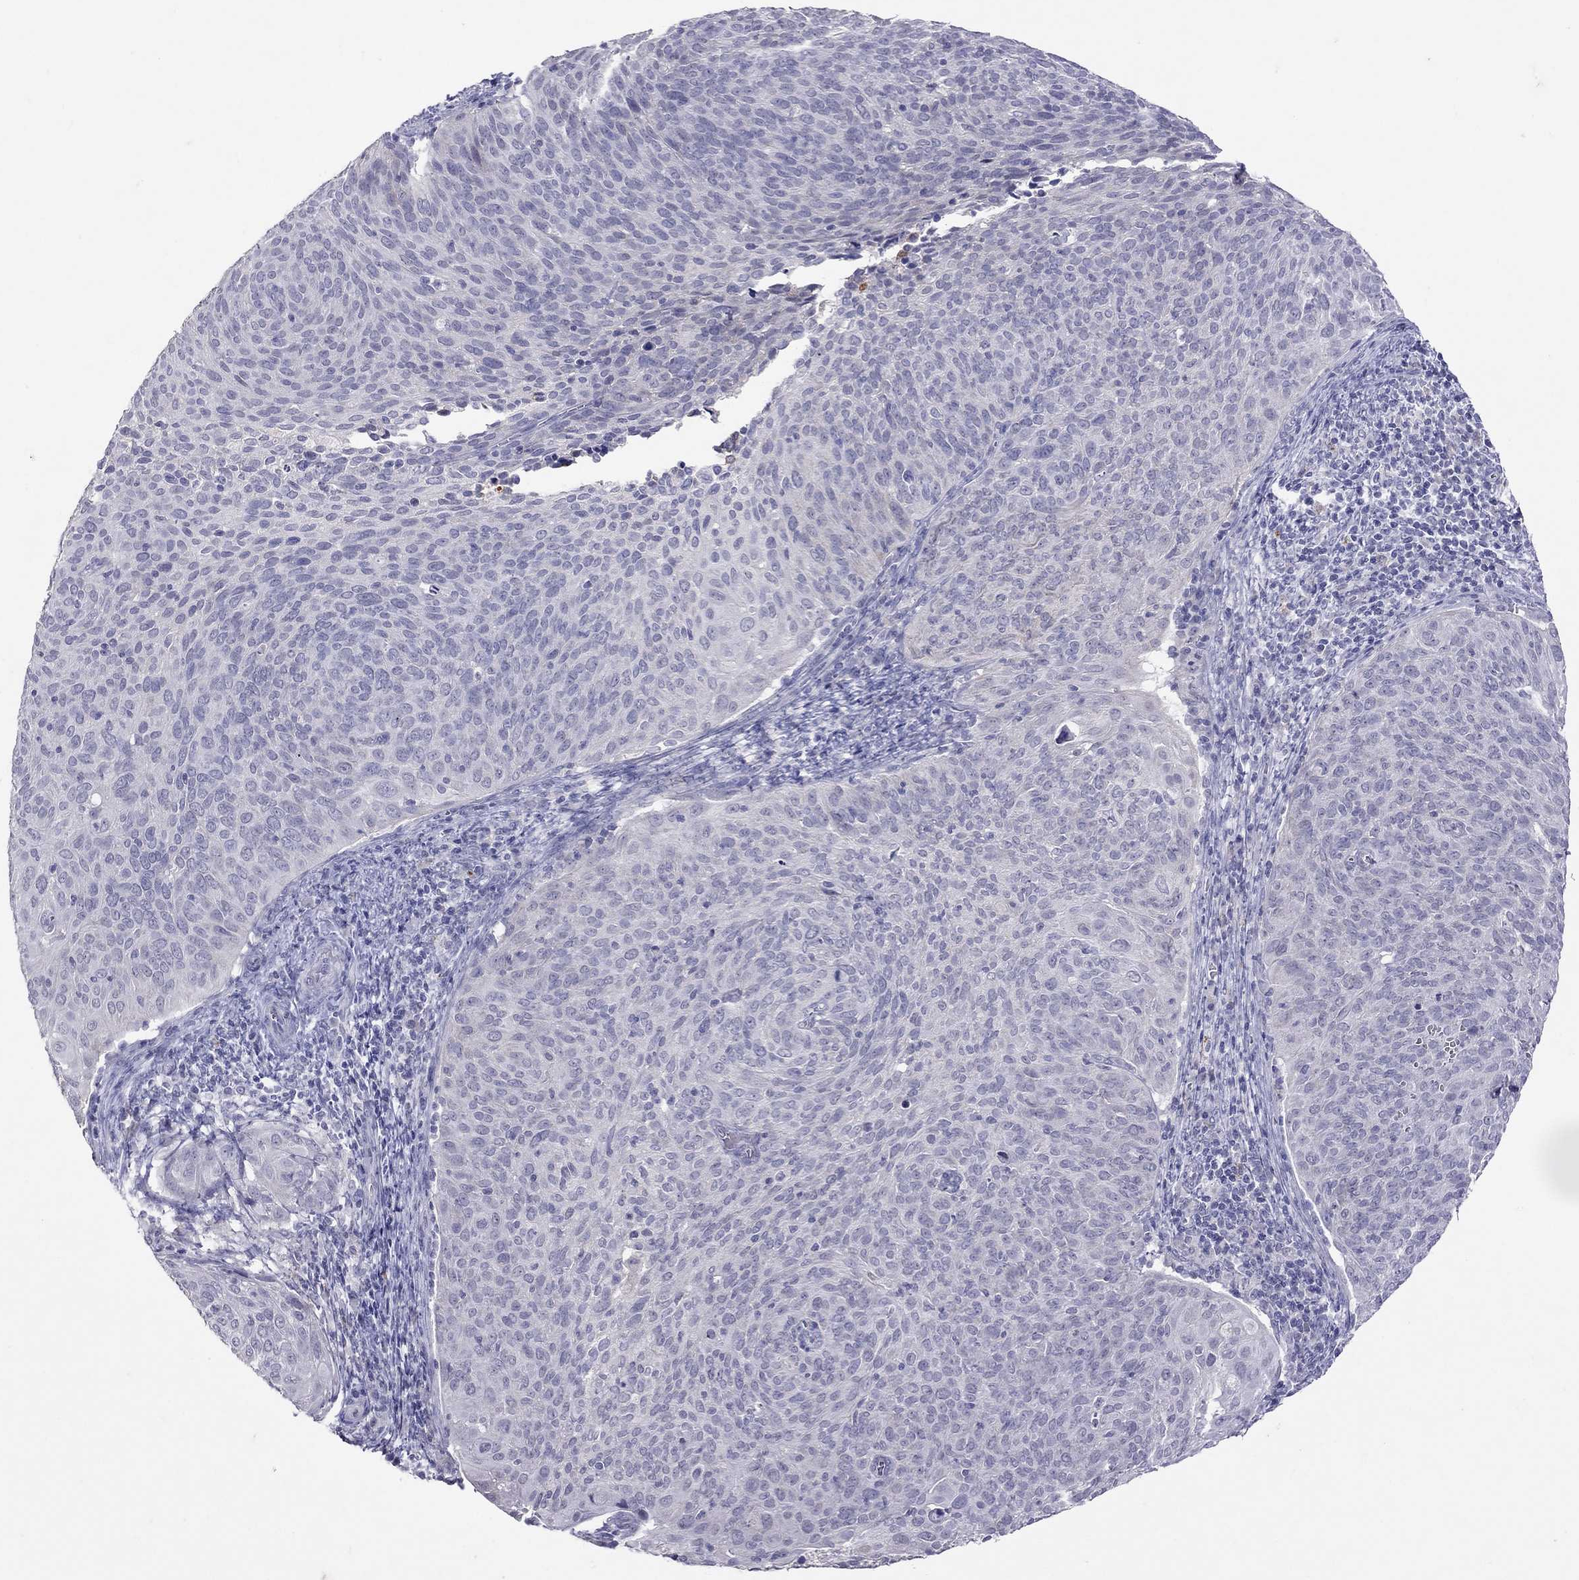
{"staining": {"intensity": "negative", "quantity": "none", "location": "none"}, "tissue": "cervical cancer", "cell_type": "Tumor cells", "image_type": "cancer", "snomed": [{"axis": "morphology", "description": "Squamous cell carcinoma, NOS"}, {"axis": "topography", "description": "Cervix"}], "caption": "High power microscopy image of an immunohistochemistry photomicrograph of cervical cancer (squamous cell carcinoma), revealing no significant positivity in tumor cells. The staining was performed using DAB to visualize the protein expression in brown, while the nuclei were stained in blue with hematoxylin (Magnification: 20x).", "gene": "SLAMF1", "patient": {"sex": "female", "age": 39}}